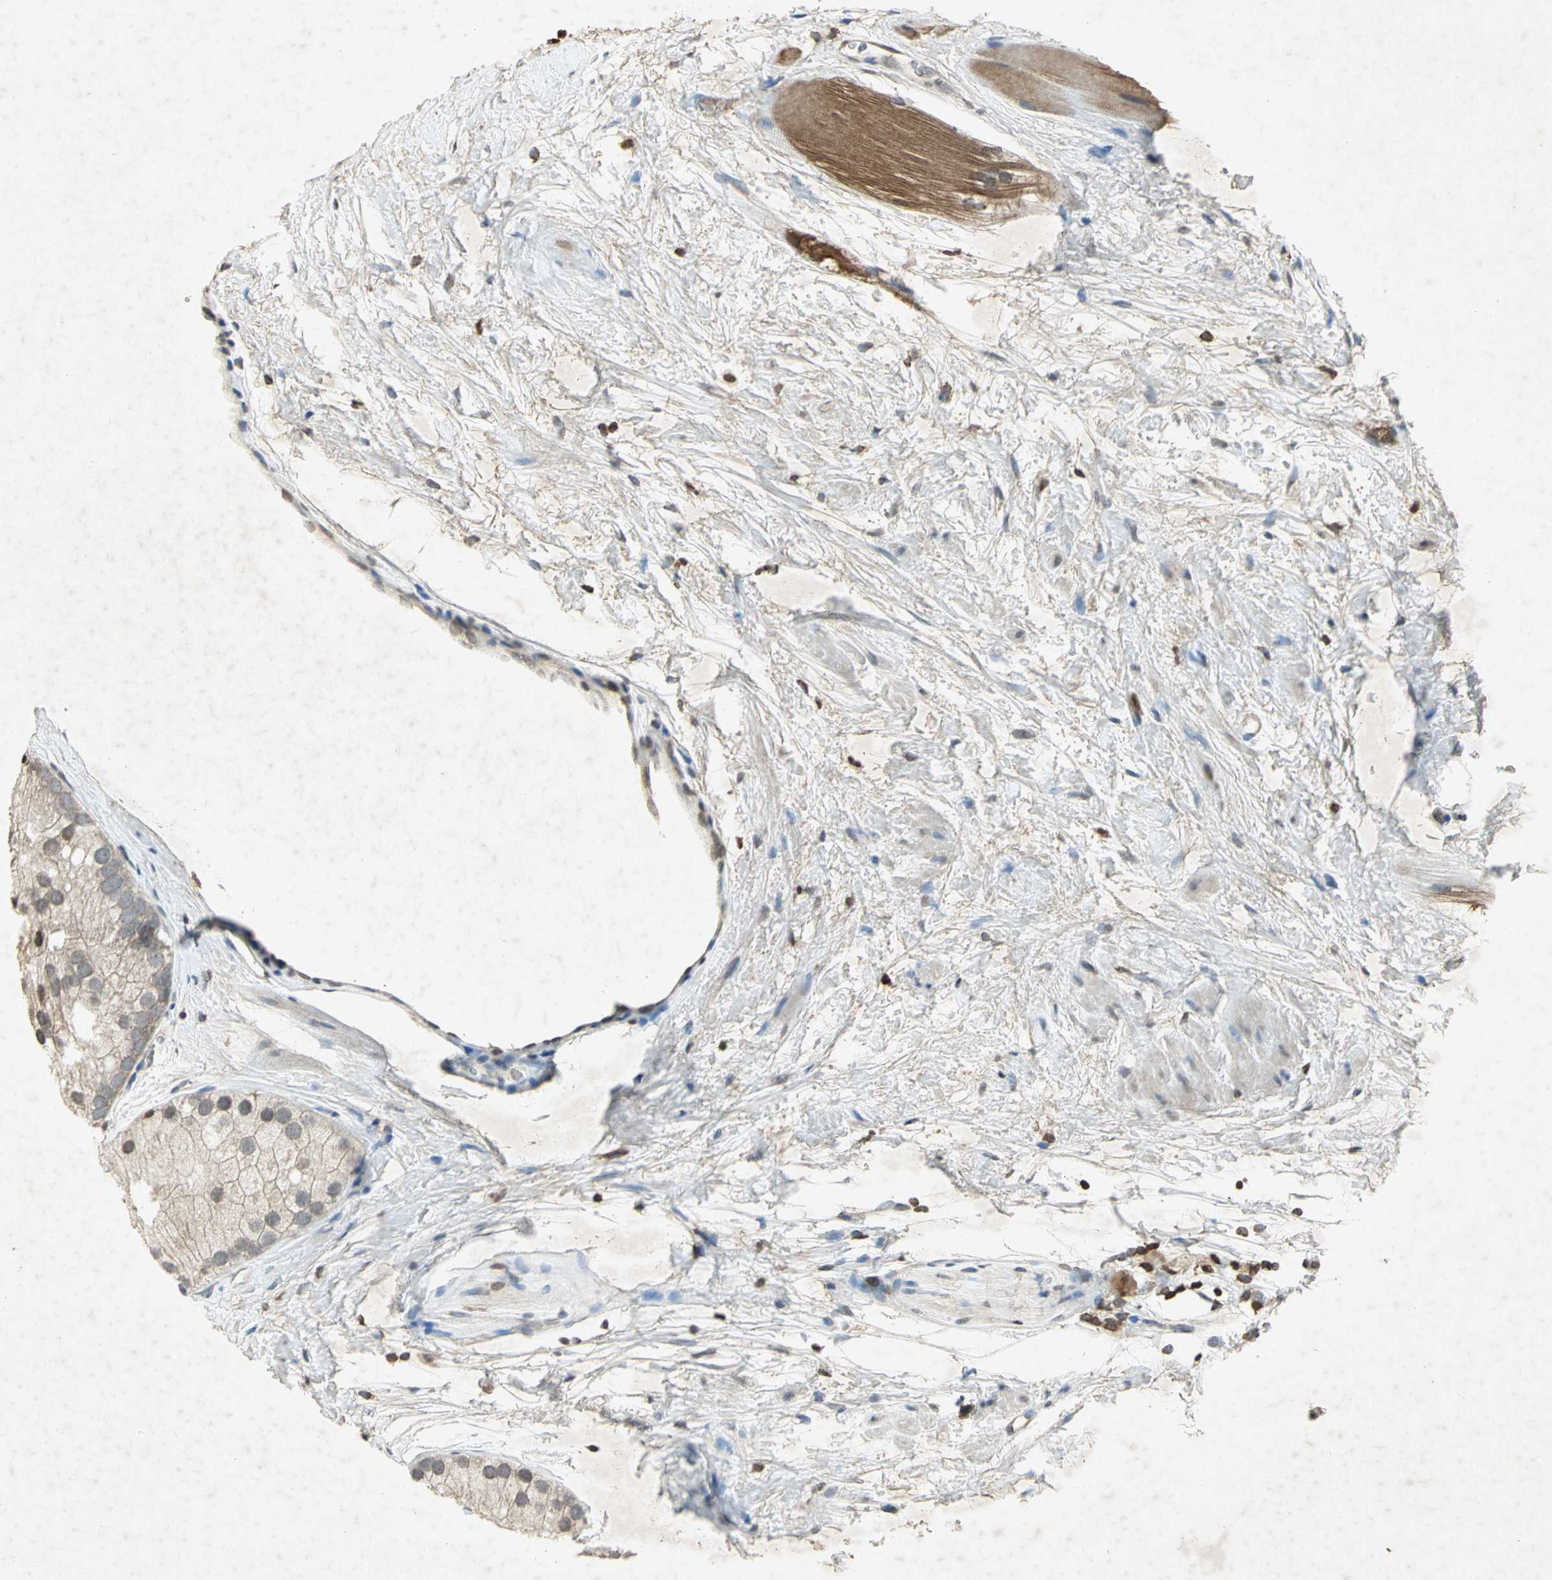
{"staining": {"intensity": "weak", "quantity": "<25%", "location": "cytoplasmic/membranous"}, "tissue": "prostate cancer", "cell_type": "Tumor cells", "image_type": "cancer", "snomed": [{"axis": "morphology", "description": "Adenocarcinoma, Low grade"}, {"axis": "topography", "description": "Prostate"}], "caption": "Tumor cells show no significant staining in low-grade adenocarcinoma (prostate).", "gene": "IL16", "patient": {"sex": "male", "age": 69}}